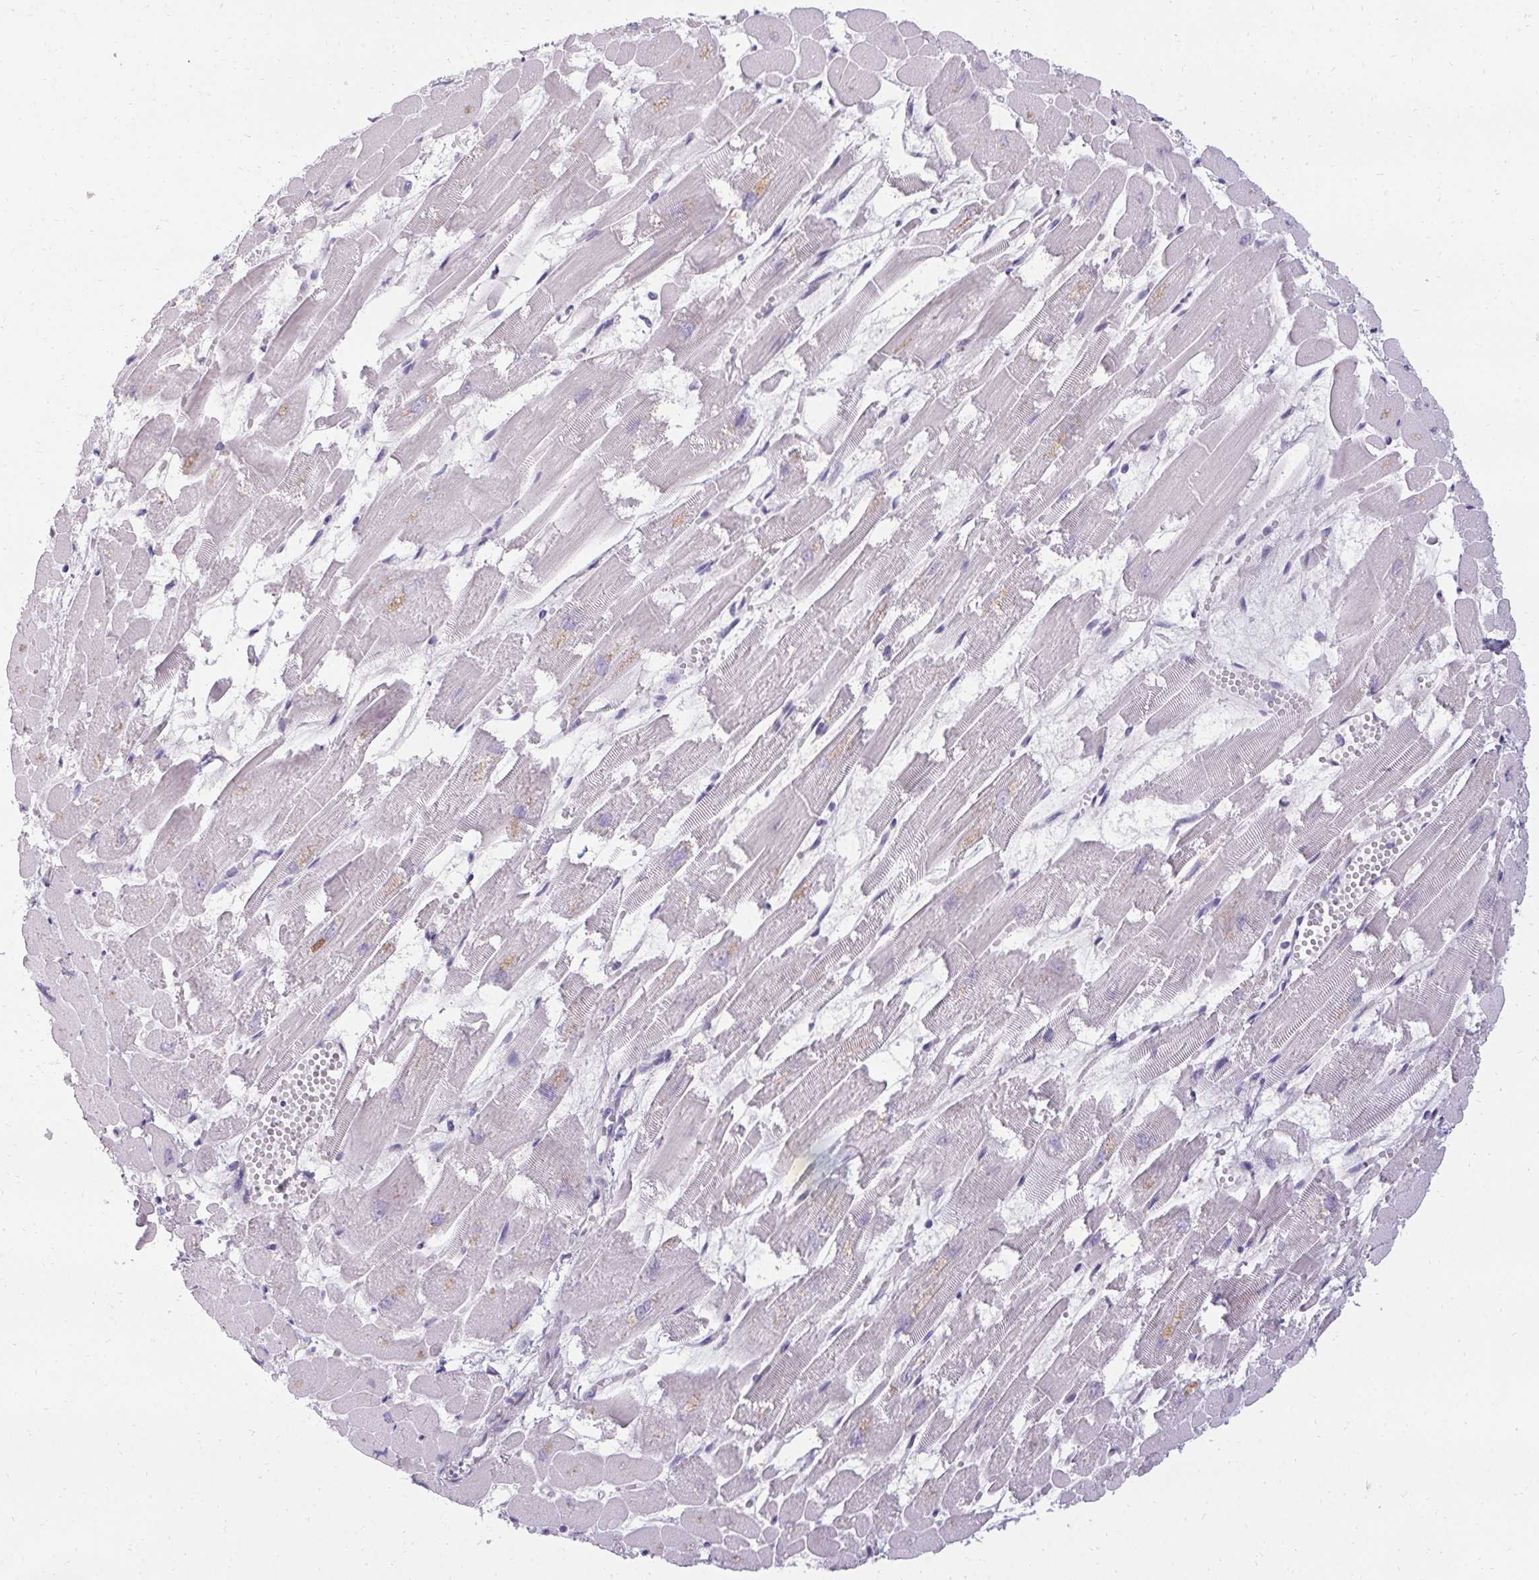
{"staining": {"intensity": "negative", "quantity": "none", "location": "none"}, "tissue": "heart muscle", "cell_type": "Cardiomyocytes", "image_type": "normal", "snomed": [{"axis": "morphology", "description": "Normal tissue, NOS"}, {"axis": "topography", "description": "Heart"}], "caption": "The image displays no significant expression in cardiomyocytes of heart muscle.", "gene": "PMEL", "patient": {"sex": "female", "age": 52}}